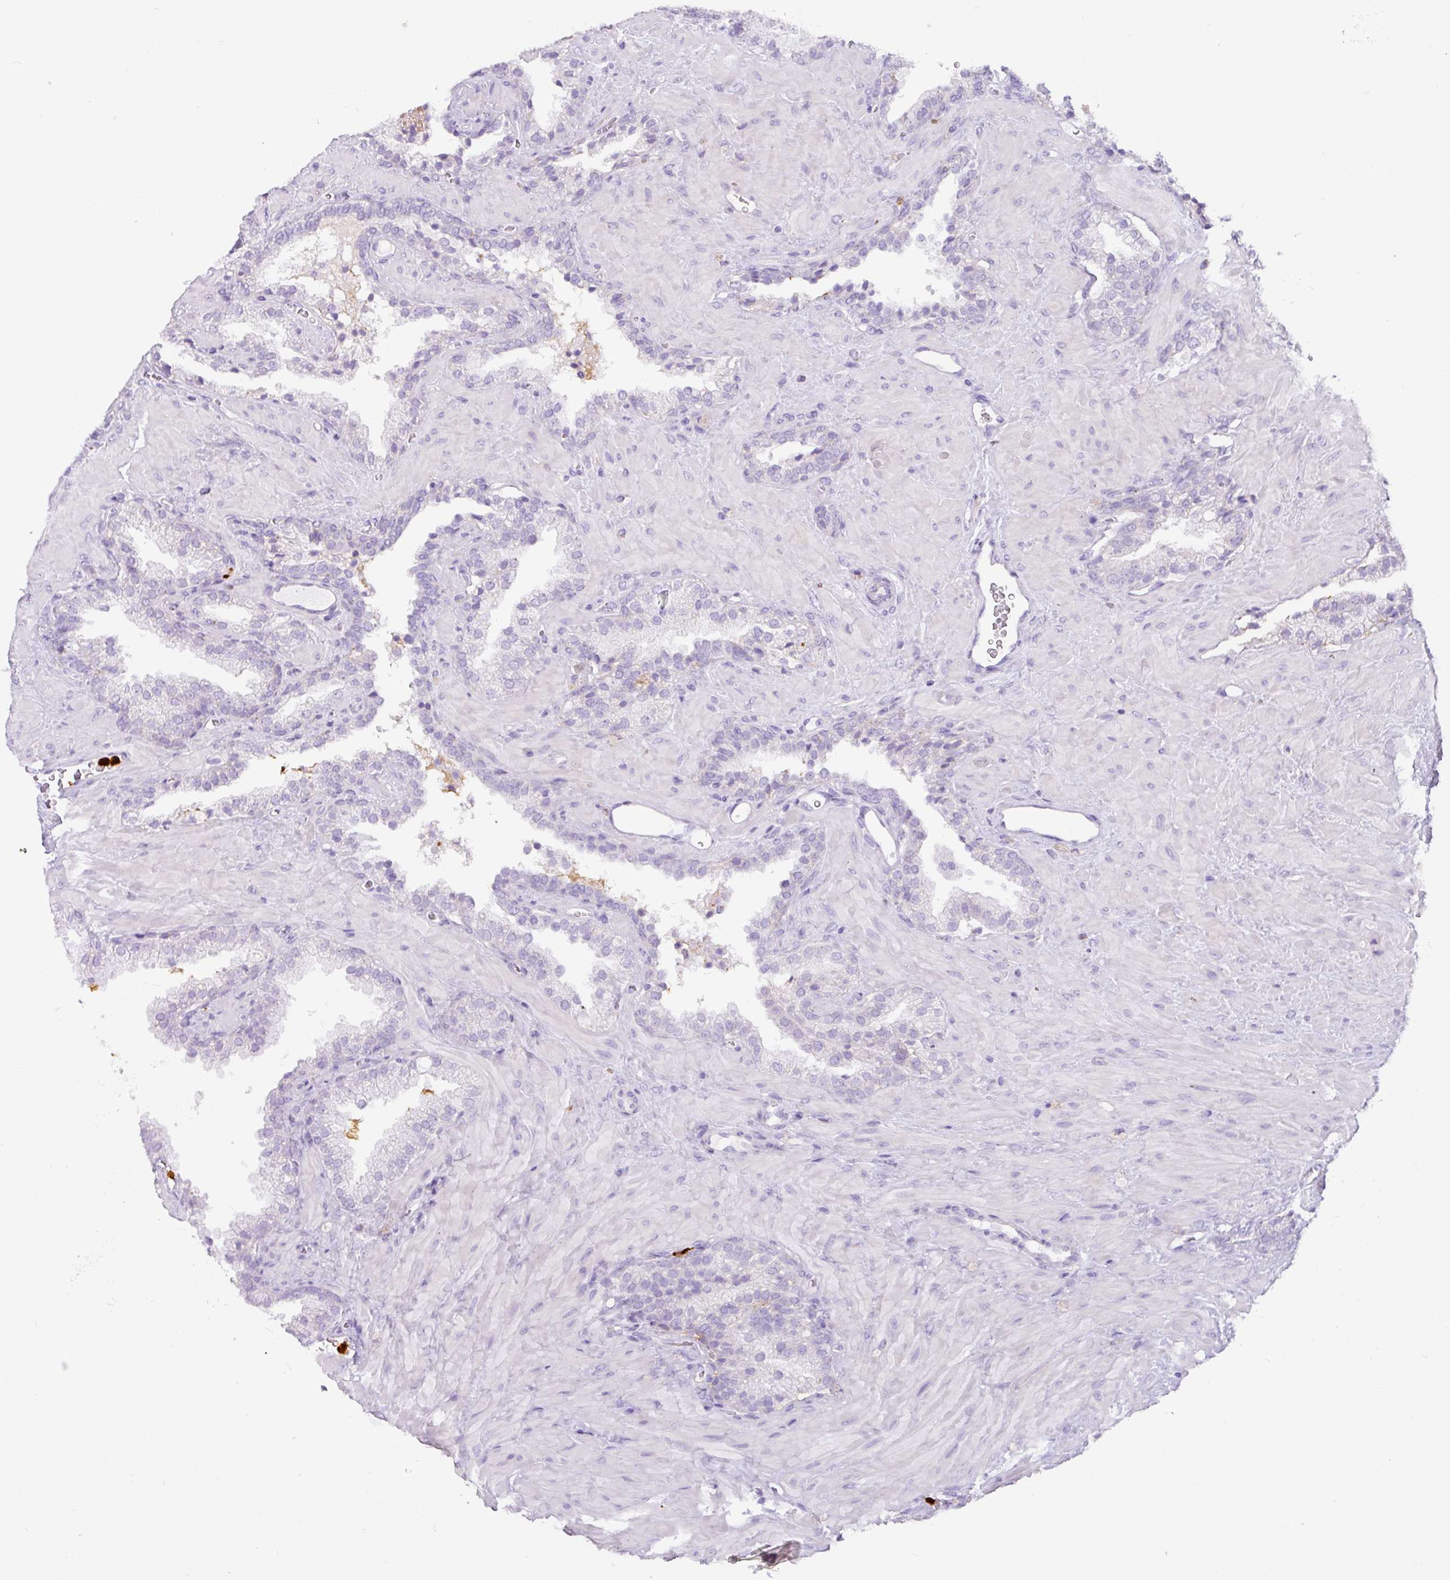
{"staining": {"intensity": "negative", "quantity": "none", "location": "none"}, "tissue": "prostate cancer", "cell_type": "Tumor cells", "image_type": "cancer", "snomed": [{"axis": "morphology", "description": "Adenocarcinoma, Low grade"}, {"axis": "topography", "description": "Prostate"}], "caption": "A photomicrograph of adenocarcinoma (low-grade) (prostate) stained for a protein exhibits no brown staining in tumor cells. Nuclei are stained in blue.", "gene": "SH2D3C", "patient": {"sex": "male", "age": 62}}